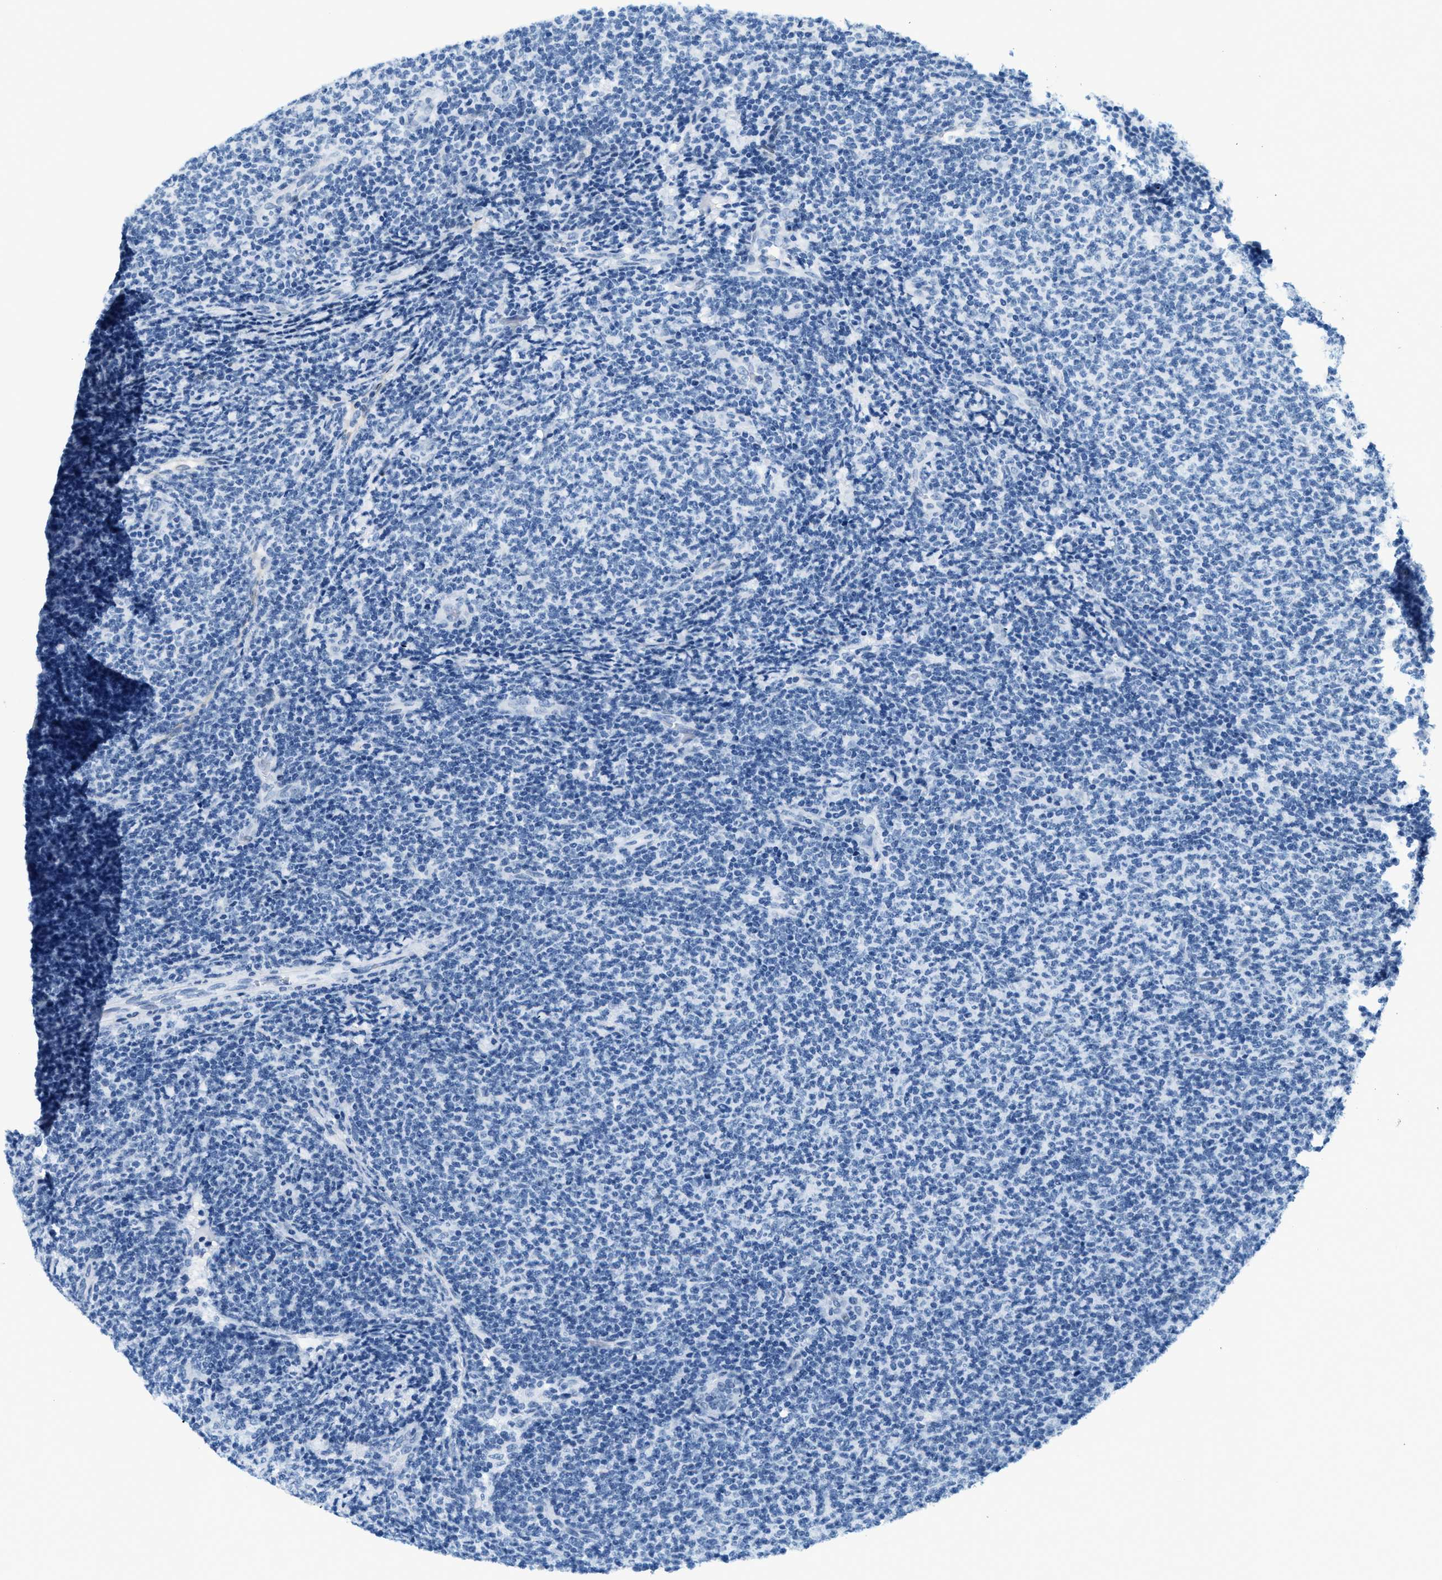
{"staining": {"intensity": "negative", "quantity": "none", "location": "none"}, "tissue": "lymphoma", "cell_type": "Tumor cells", "image_type": "cancer", "snomed": [{"axis": "morphology", "description": "Malignant lymphoma, non-Hodgkin's type, Low grade"}, {"axis": "topography", "description": "Lymph node"}], "caption": "Immunohistochemical staining of human malignant lymphoma, non-Hodgkin's type (low-grade) exhibits no significant positivity in tumor cells. (DAB (3,3'-diaminobenzidine) IHC visualized using brightfield microscopy, high magnification).", "gene": "CYP4X1", "patient": {"sex": "male", "age": 66}}